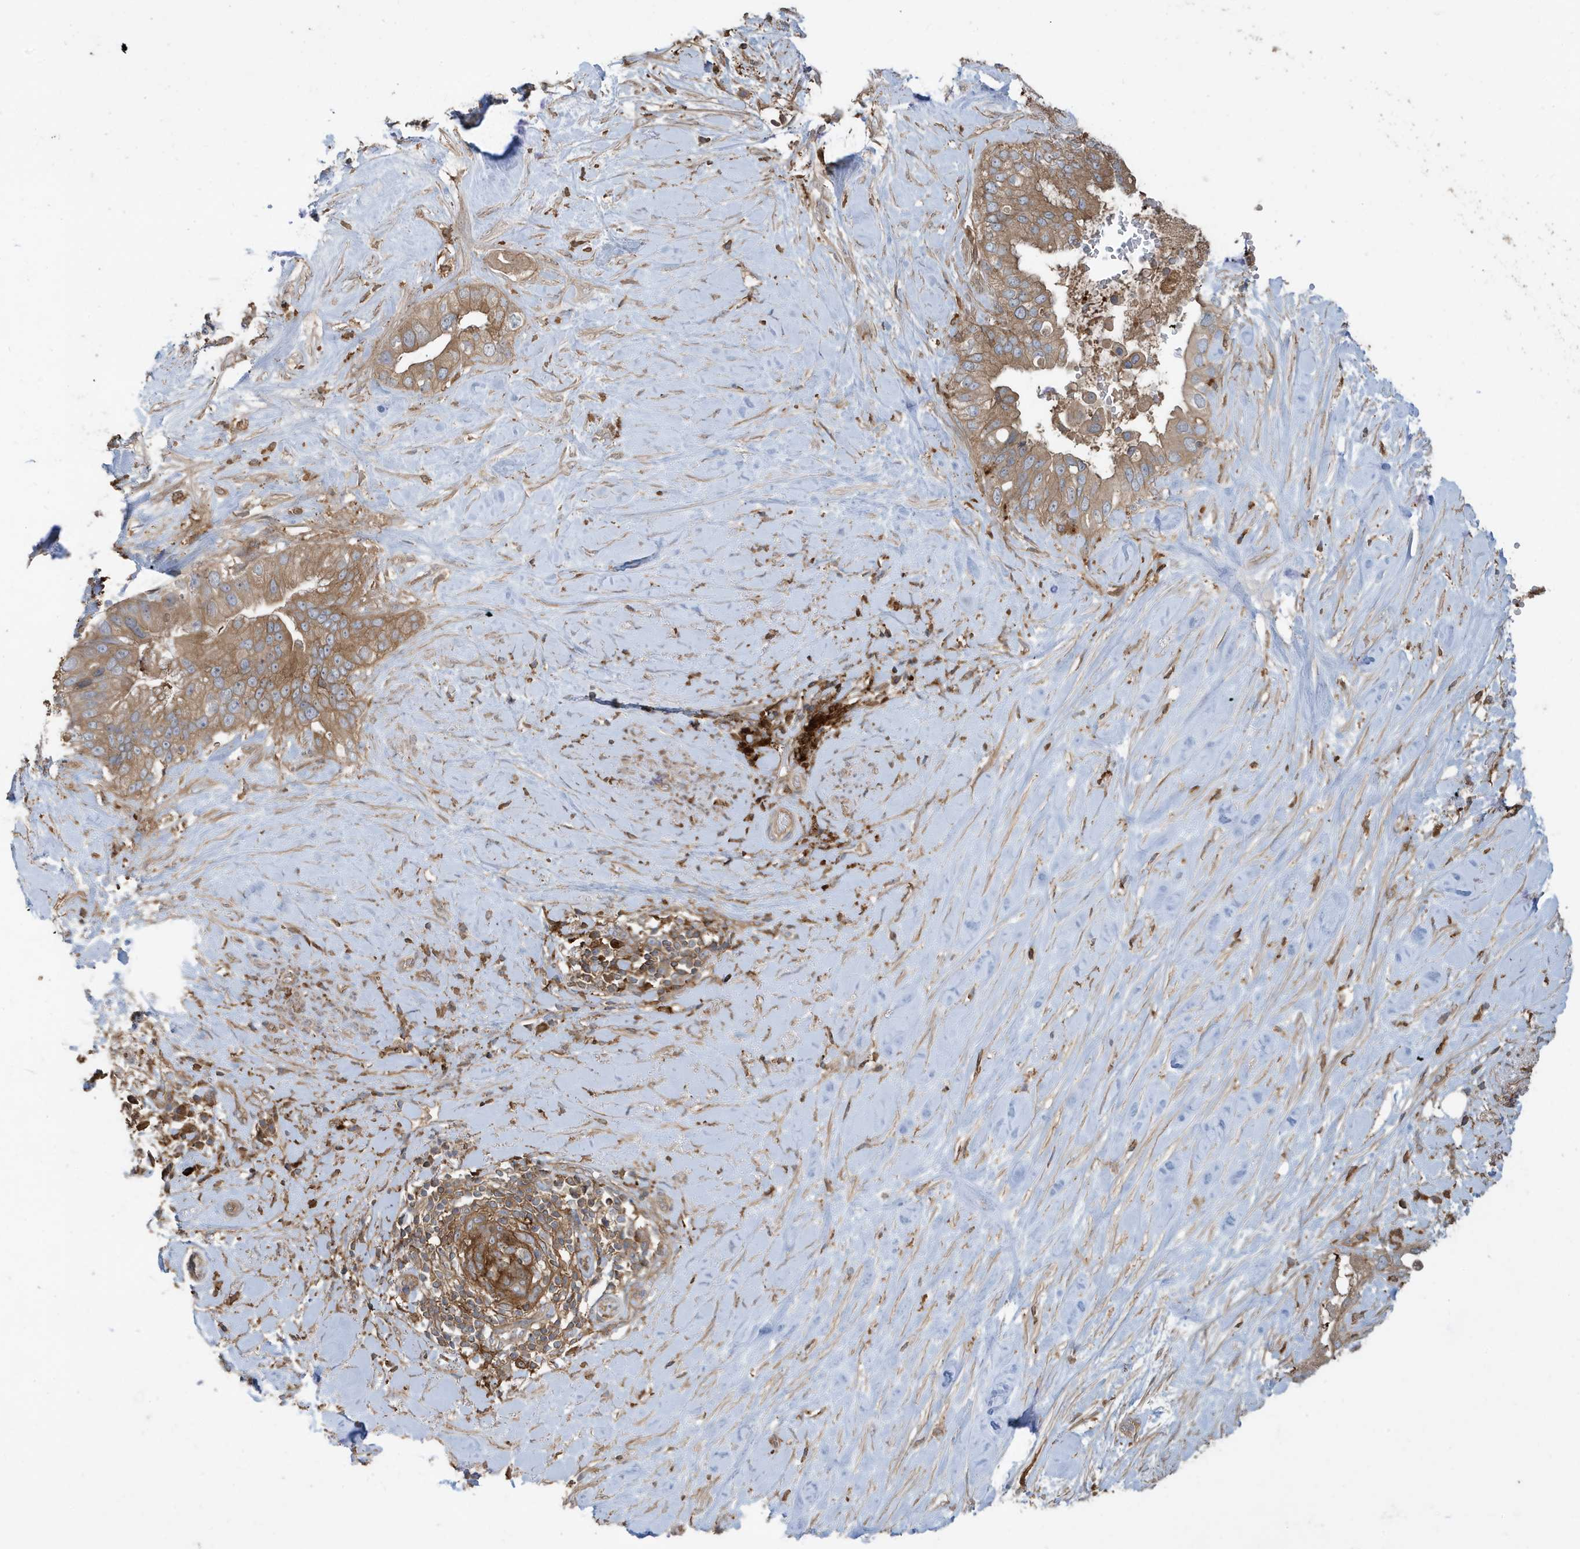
{"staining": {"intensity": "moderate", "quantity": ">75%", "location": "cytoplasmic/membranous"}, "tissue": "pancreatic cancer", "cell_type": "Tumor cells", "image_type": "cancer", "snomed": [{"axis": "morphology", "description": "Inflammation, NOS"}, {"axis": "morphology", "description": "Adenocarcinoma, NOS"}, {"axis": "topography", "description": "Pancreas"}], "caption": "Pancreatic adenocarcinoma stained for a protein (brown) exhibits moderate cytoplasmic/membranous positive expression in approximately >75% of tumor cells.", "gene": "ABTB1", "patient": {"sex": "female", "age": 56}}